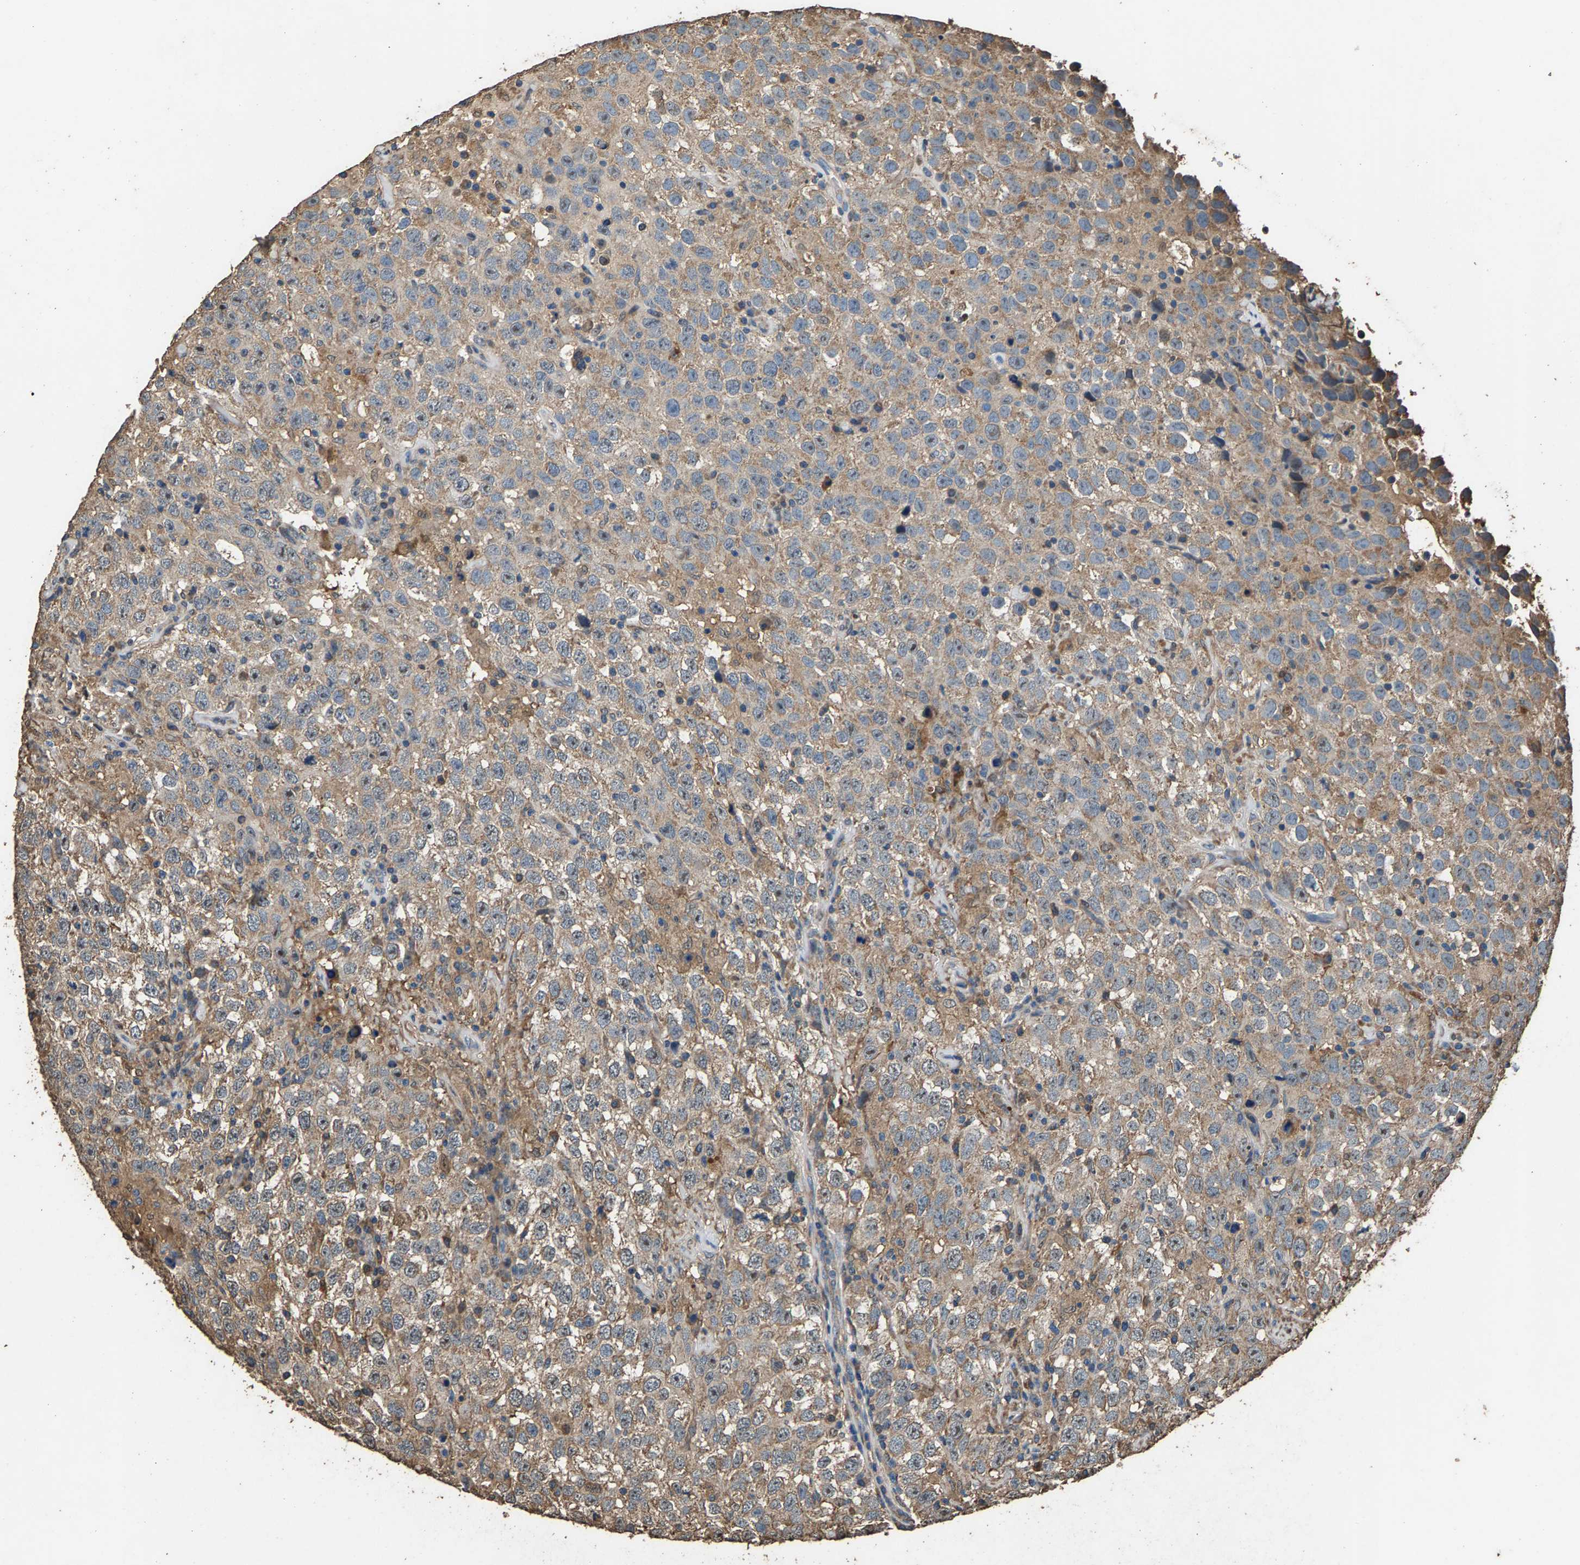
{"staining": {"intensity": "weak", "quantity": "25%-75%", "location": "cytoplasmic/membranous"}, "tissue": "testis cancer", "cell_type": "Tumor cells", "image_type": "cancer", "snomed": [{"axis": "morphology", "description": "Seminoma, NOS"}, {"axis": "topography", "description": "Testis"}], "caption": "Immunohistochemical staining of testis cancer demonstrates weak cytoplasmic/membranous protein staining in approximately 25%-75% of tumor cells.", "gene": "MRPL27", "patient": {"sex": "male", "age": 41}}